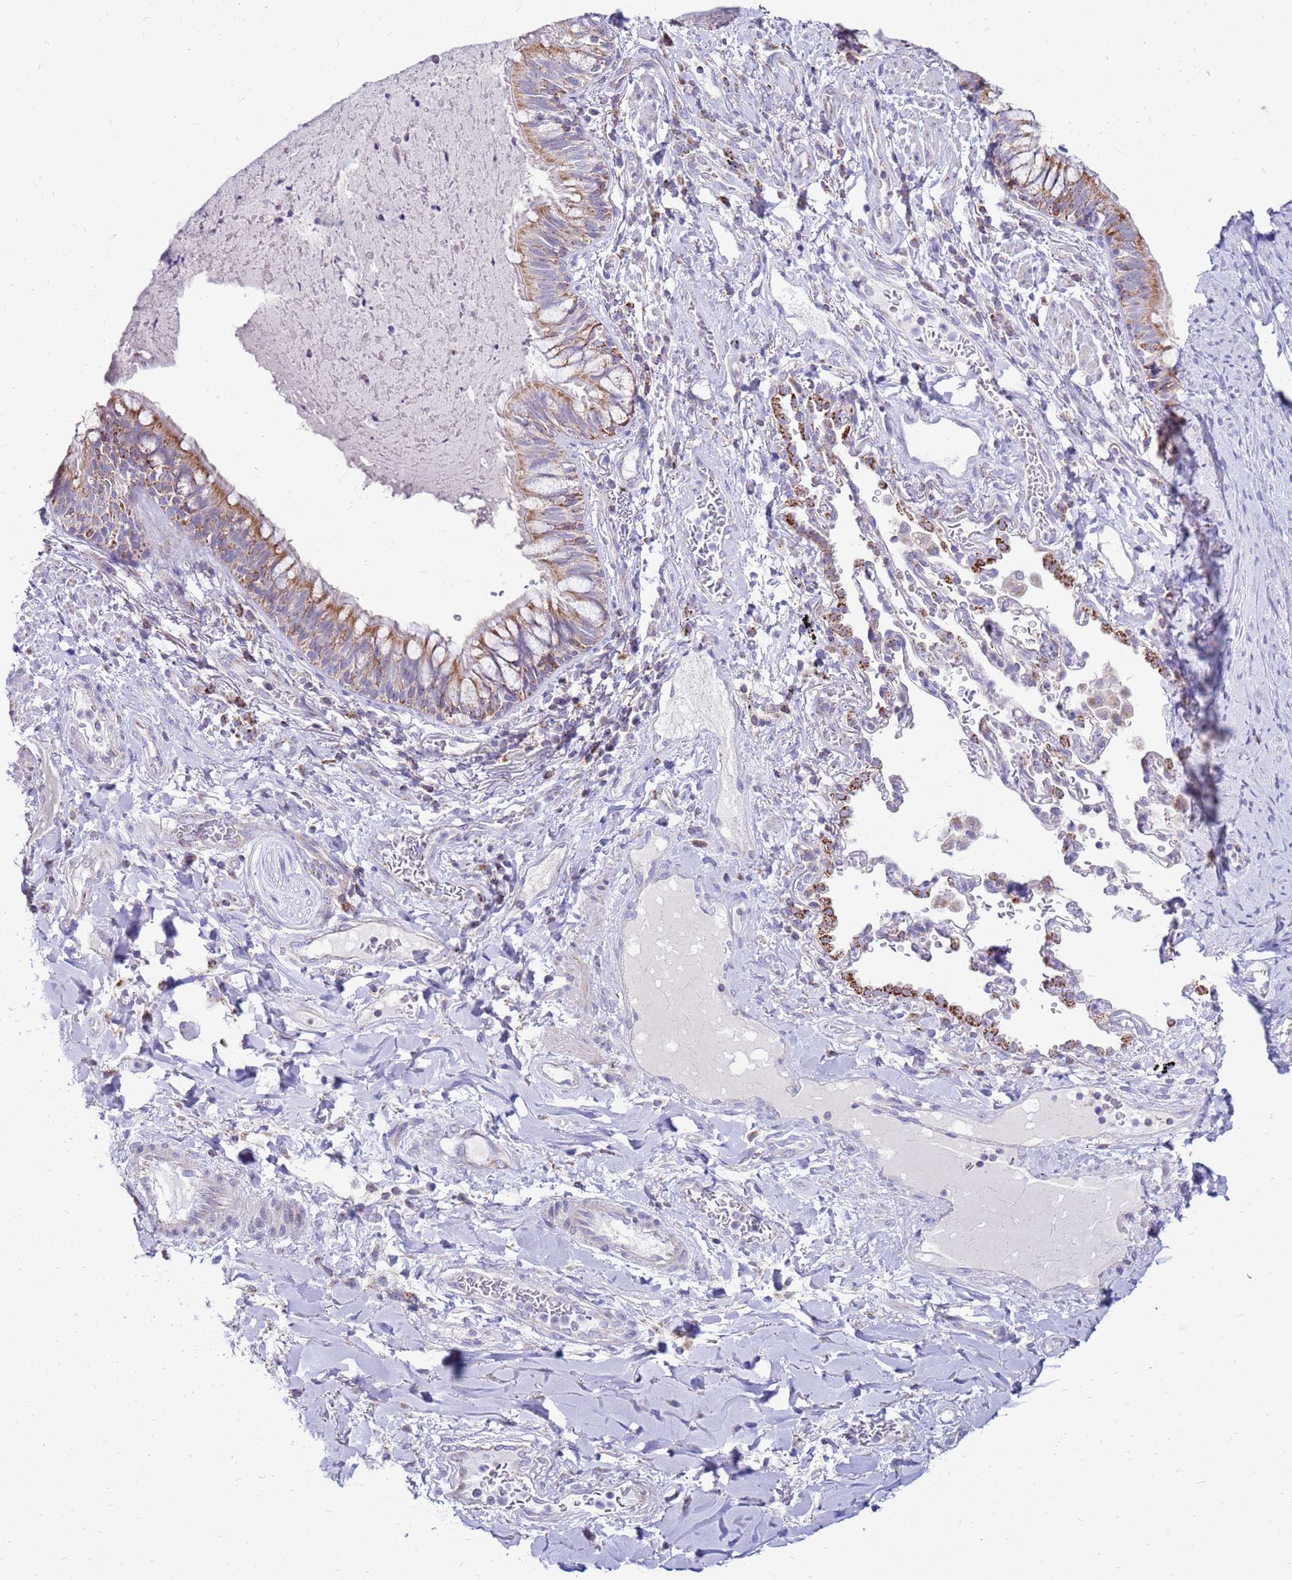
{"staining": {"intensity": "moderate", "quantity": "25%-75%", "location": "cytoplasmic/membranous"}, "tissue": "nasopharynx", "cell_type": "Respiratory epithelial cells", "image_type": "normal", "snomed": [{"axis": "morphology", "description": "Normal tissue, NOS"}, {"axis": "topography", "description": "Nasopharynx"}], "caption": "This is an image of IHC staining of benign nasopharynx, which shows moderate expression in the cytoplasmic/membranous of respiratory epithelial cells.", "gene": "IGF1R", "patient": {"sex": "male", "age": 64}}